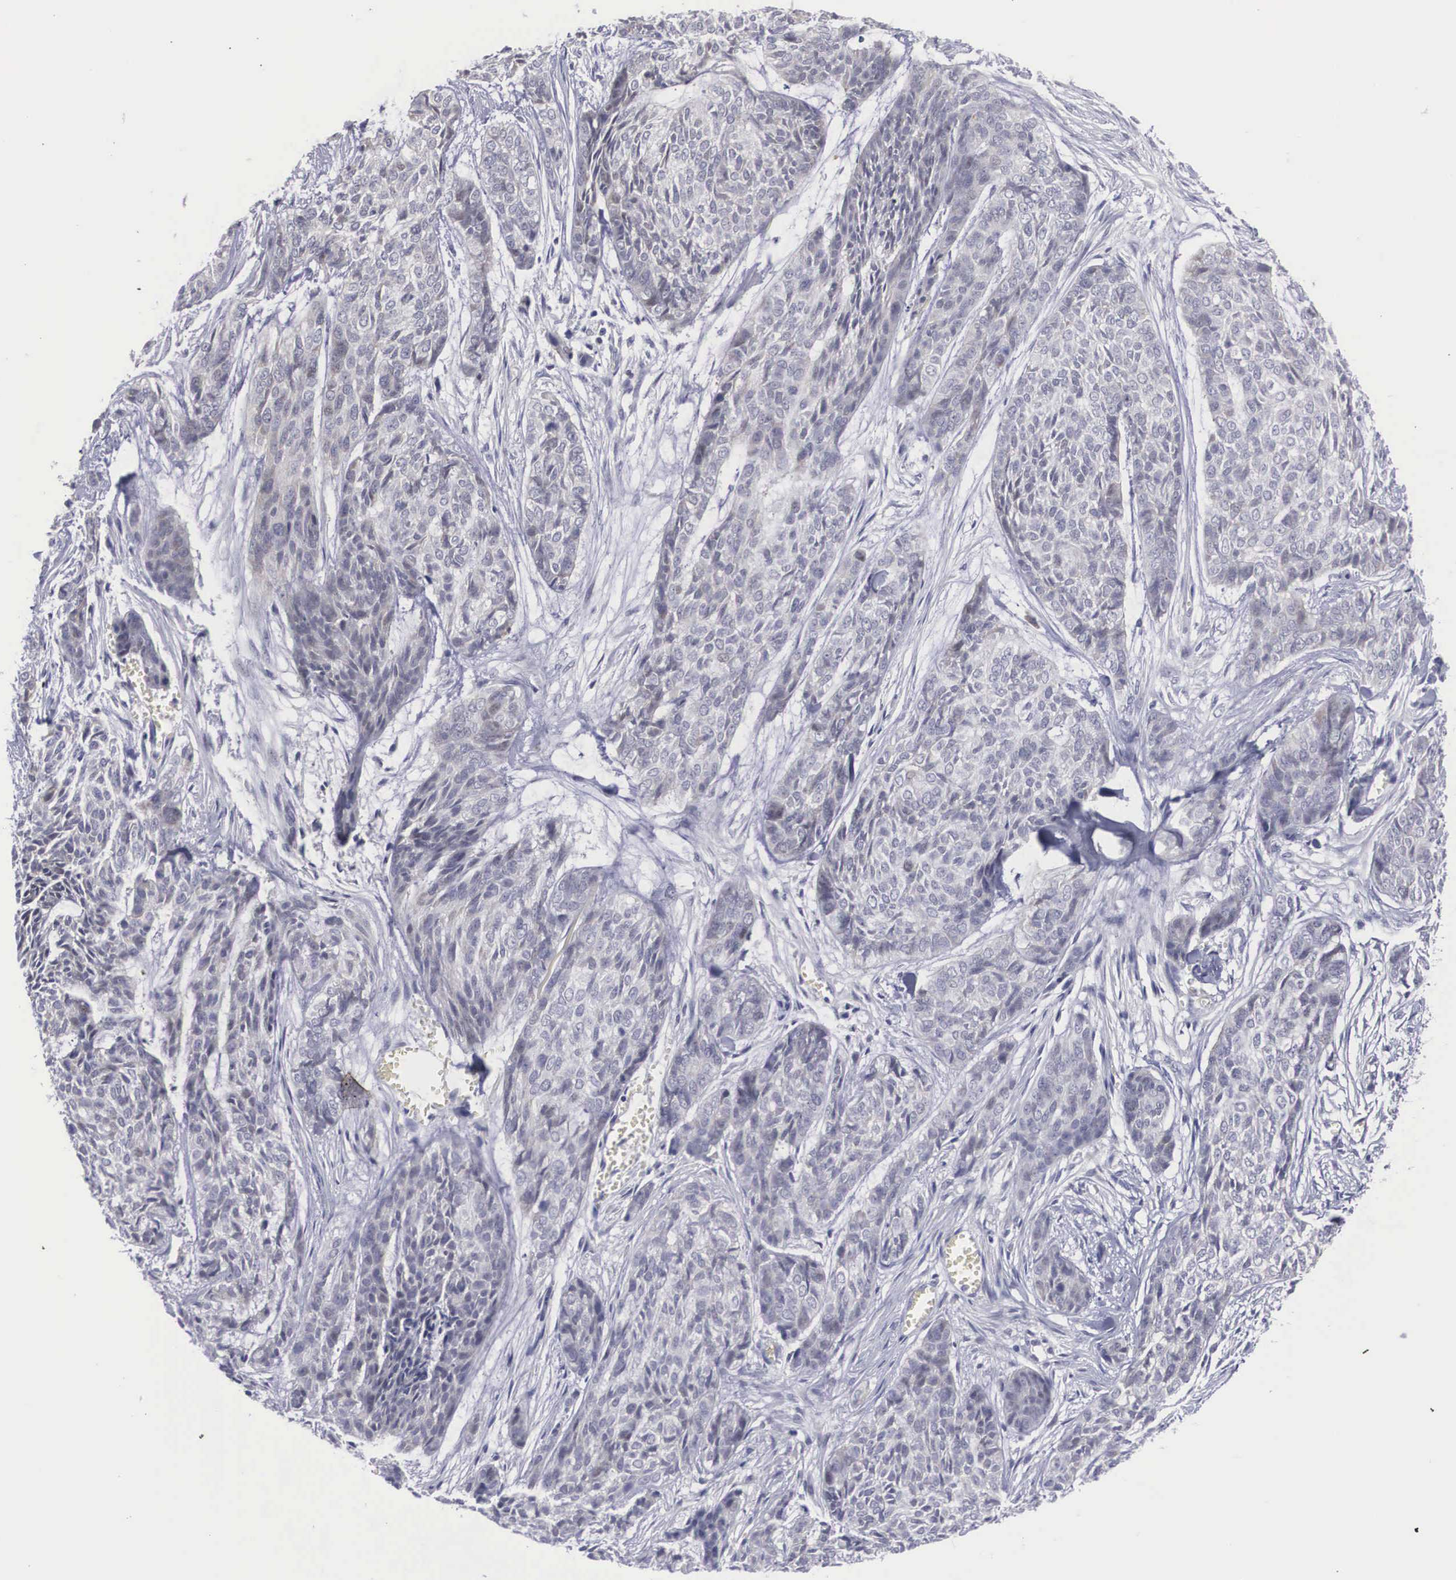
{"staining": {"intensity": "weak", "quantity": "<25%", "location": "nuclear"}, "tissue": "skin cancer", "cell_type": "Tumor cells", "image_type": "cancer", "snomed": [{"axis": "morphology", "description": "Normal tissue, NOS"}, {"axis": "morphology", "description": "Basal cell carcinoma"}, {"axis": "topography", "description": "Skin"}], "caption": "This is a photomicrograph of IHC staining of skin cancer, which shows no positivity in tumor cells. (DAB immunohistochemistry, high magnification).", "gene": "RBPJ", "patient": {"sex": "female", "age": 65}}